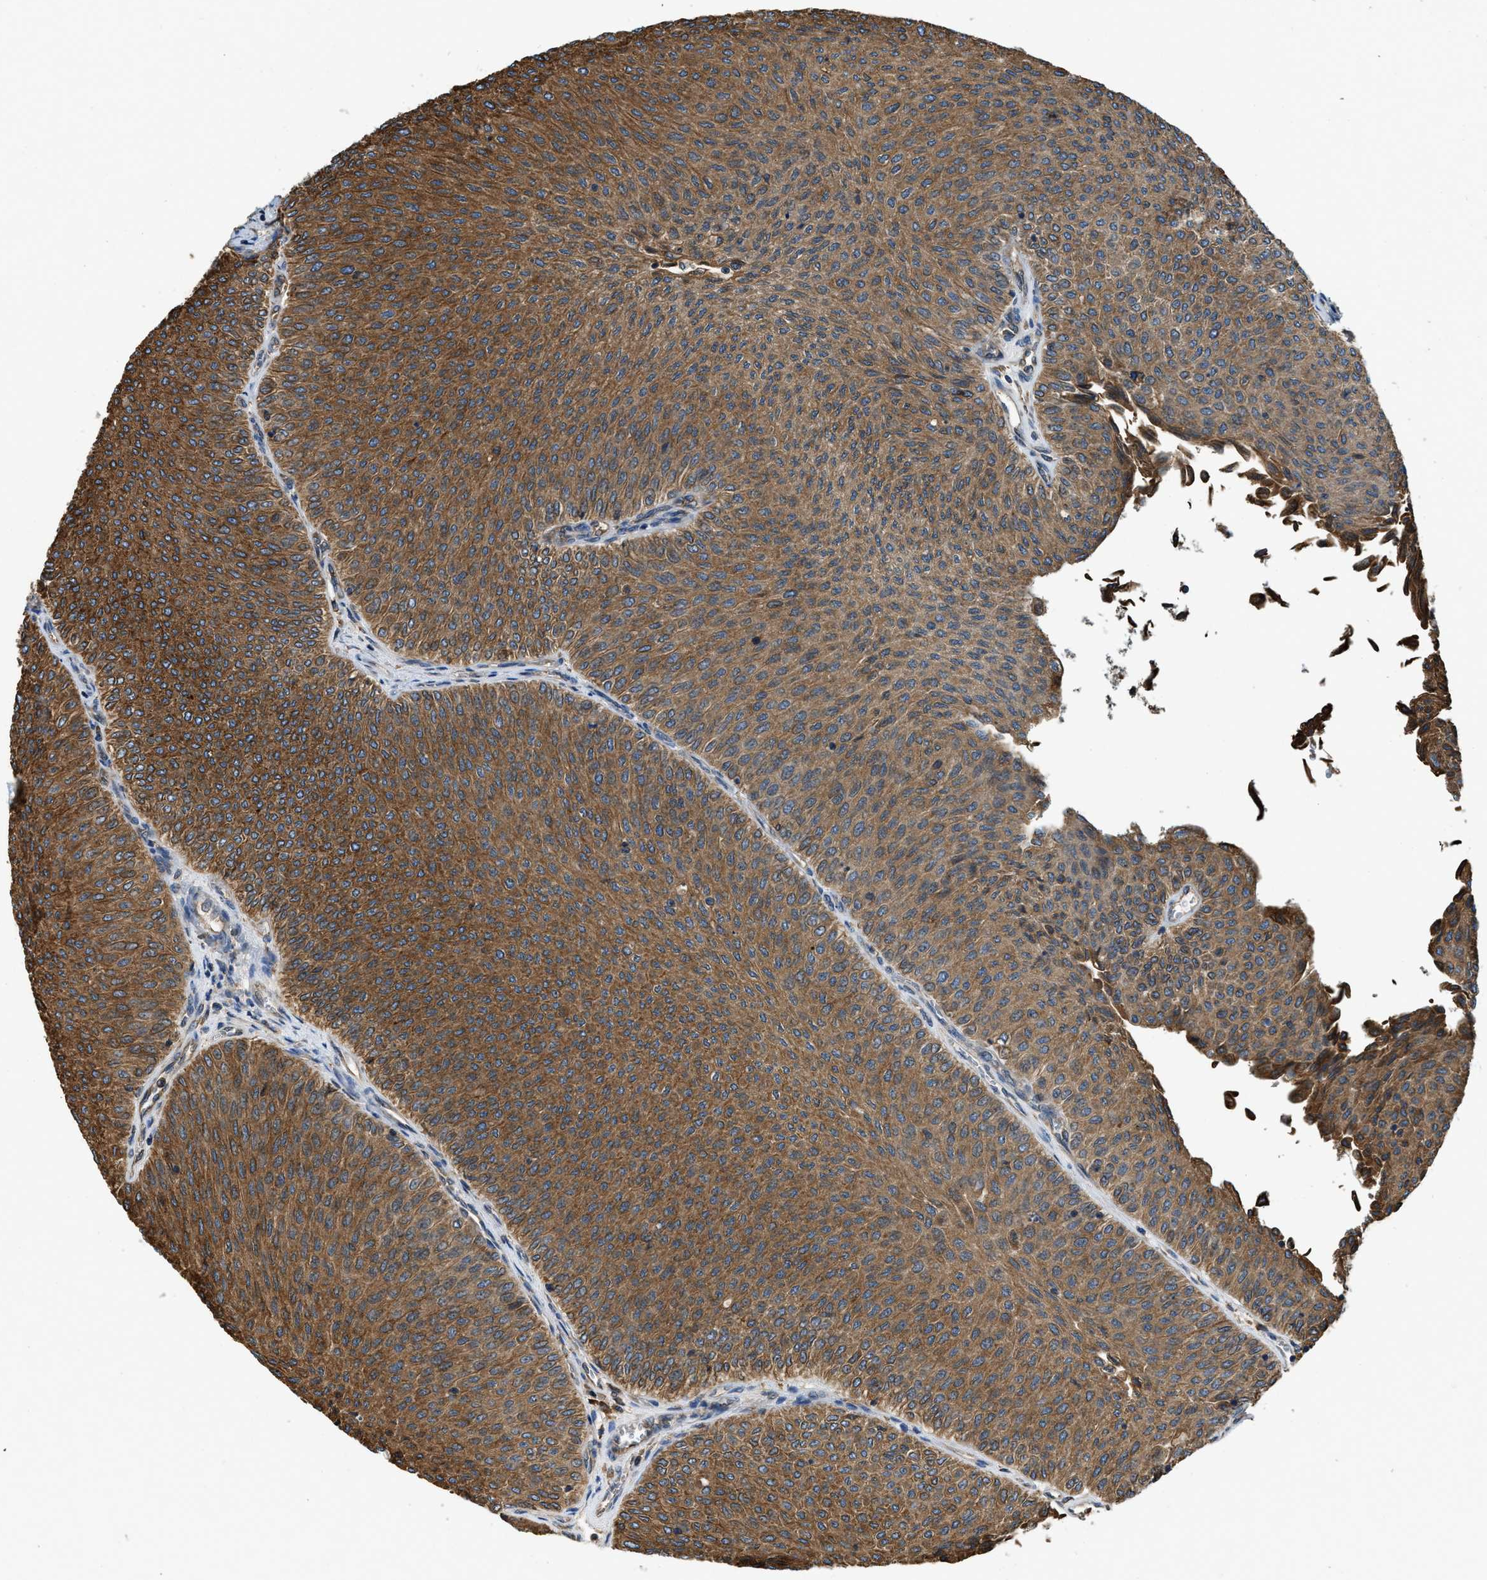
{"staining": {"intensity": "moderate", "quantity": ">75%", "location": "cytoplasmic/membranous"}, "tissue": "urothelial cancer", "cell_type": "Tumor cells", "image_type": "cancer", "snomed": [{"axis": "morphology", "description": "Urothelial carcinoma, Low grade"}, {"axis": "topography", "description": "Urinary bladder"}], "caption": "Urothelial cancer tissue demonstrates moderate cytoplasmic/membranous expression in about >75% of tumor cells, visualized by immunohistochemistry.", "gene": "BCAP31", "patient": {"sex": "male", "age": 78}}